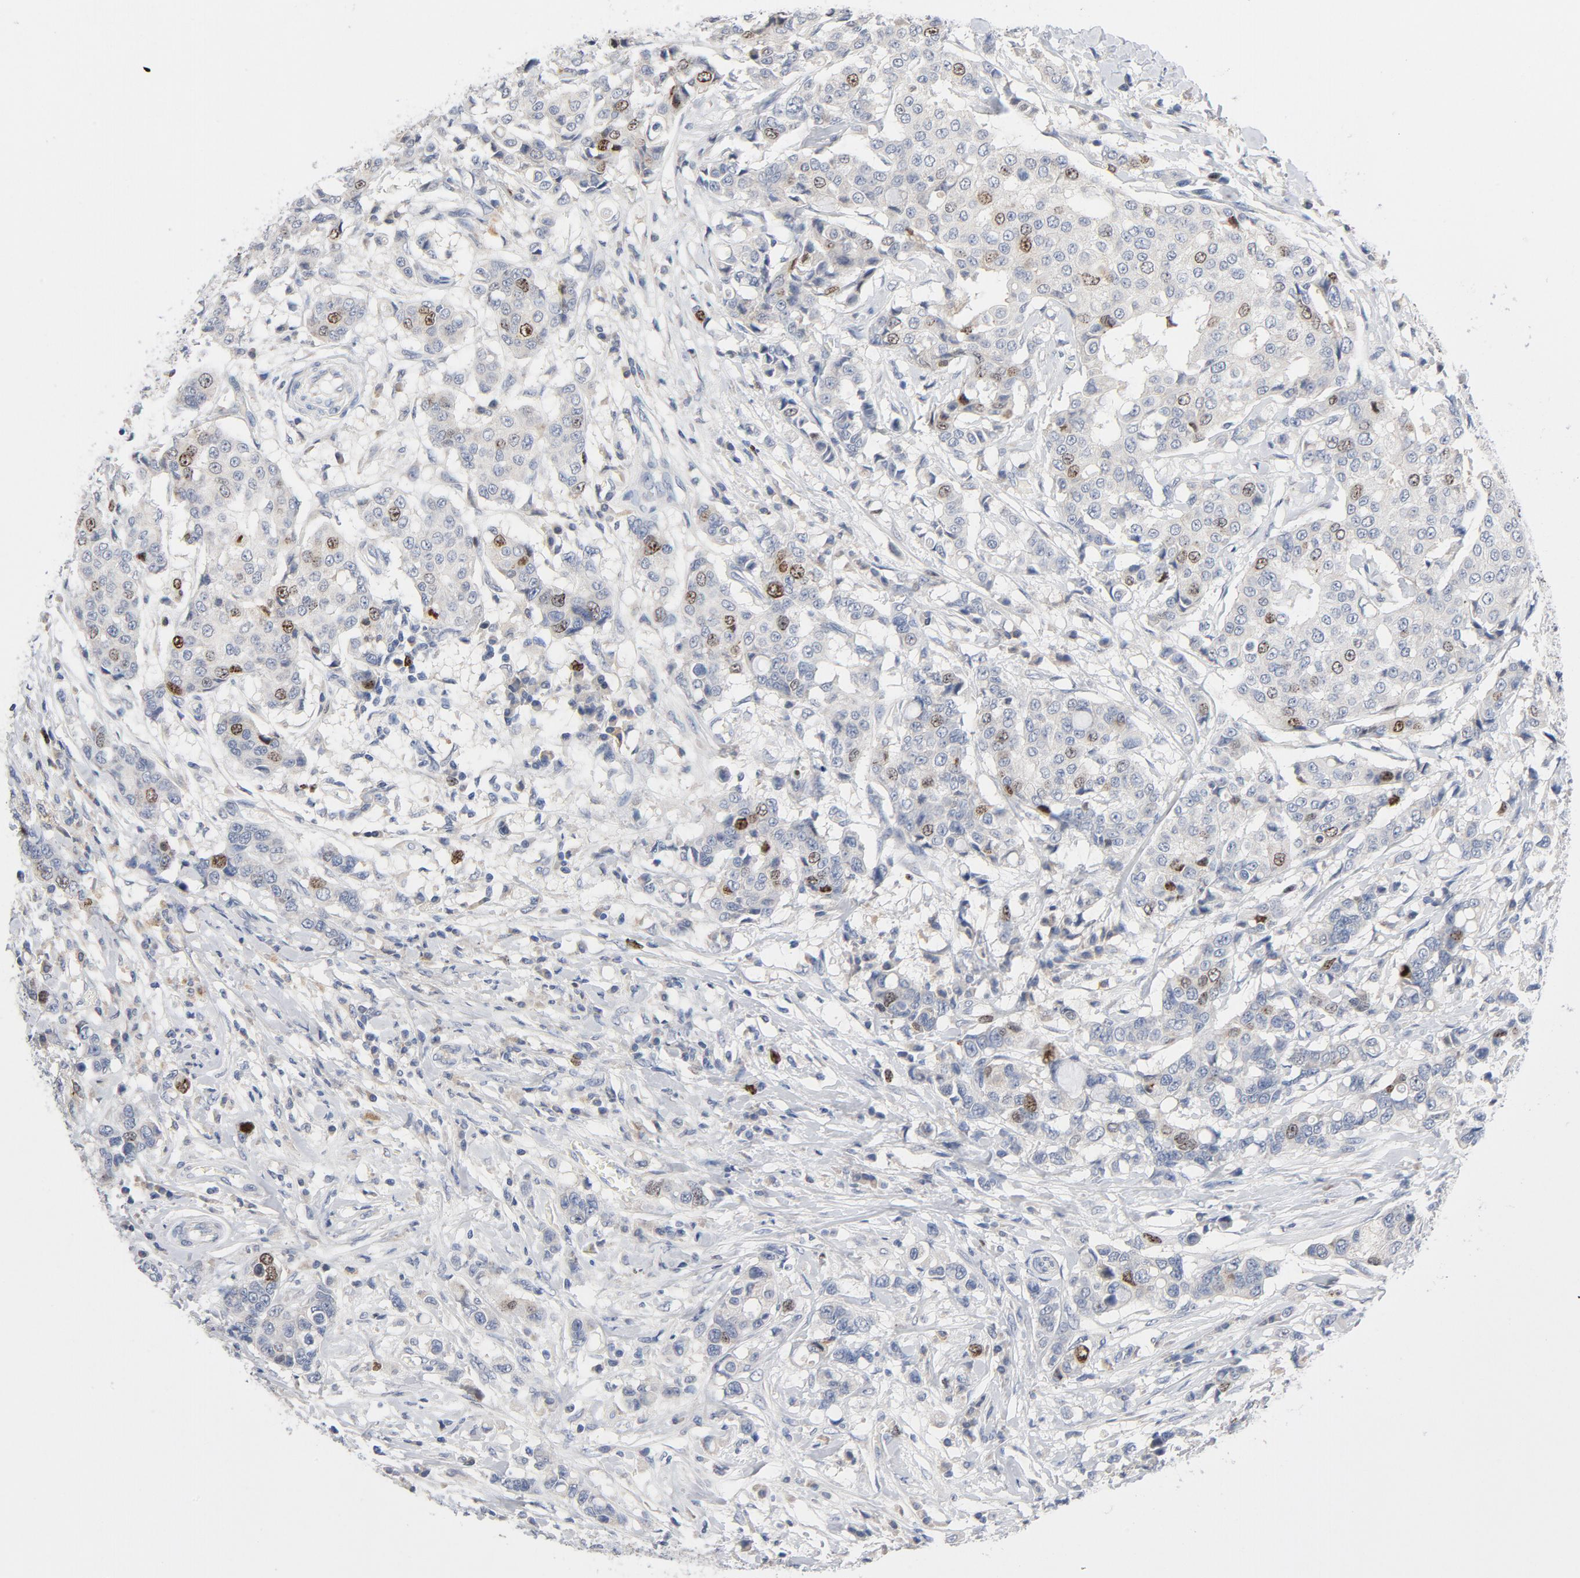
{"staining": {"intensity": "moderate", "quantity": "<25%", "location": "nuclear"}, "tissue": "breast cancer", "cell_type": "Tumor cells", "image_type": "cancer", "snomed": [{"axis": "morphology", "description": "Duct carcinoma"}, {"axis": "topography", "description": "Breast"}], "caption": "The immunohistochemical stain shows moderate nuclear staining in tumor cells of breast cancer tissue.", "gene": "BIRC5", "patient": {"sex": "female", "age": 27}}